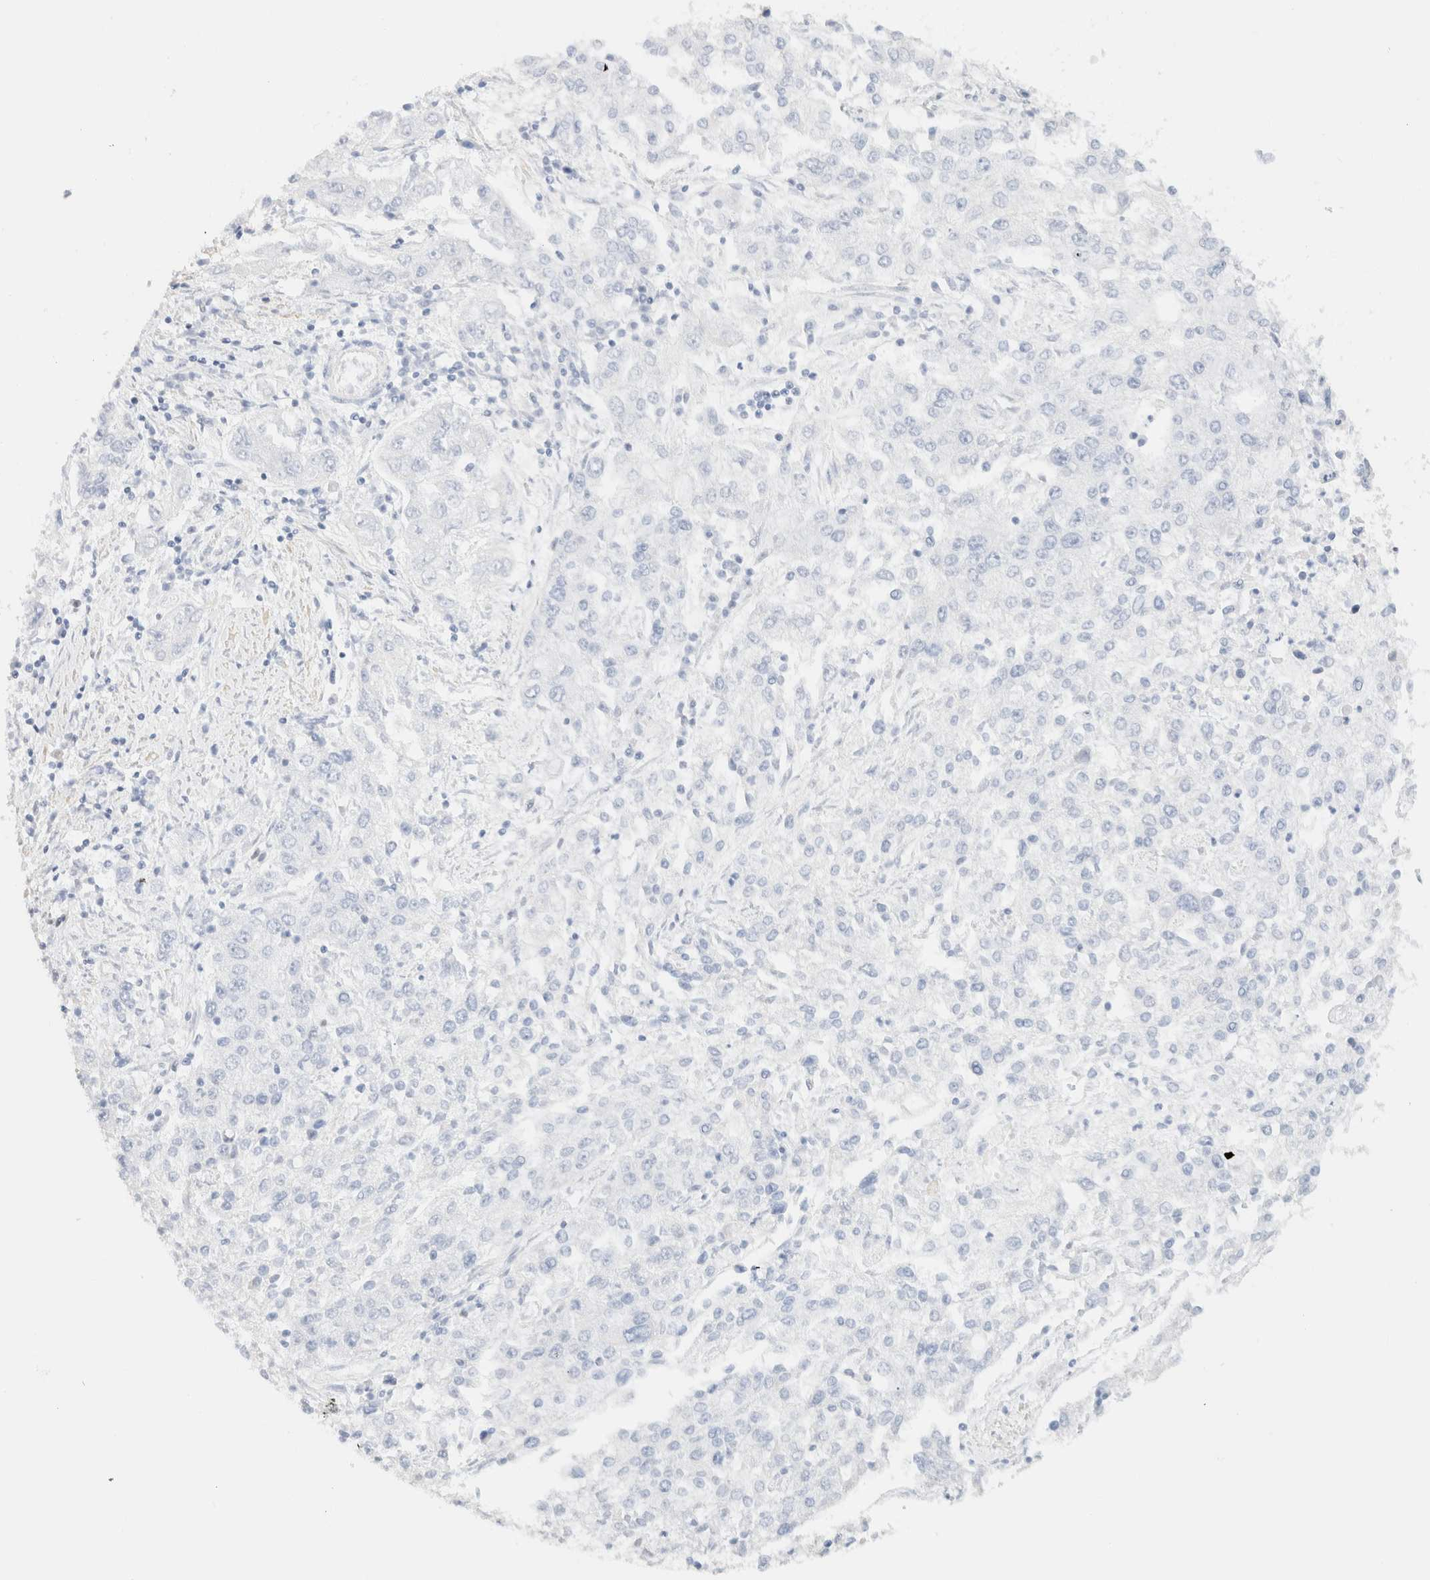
{"staining": {"intensity": "negative", "quantity": "none", "location": "none"}, "tissue": "endometrial cancer", "cell_type": "Tumor cells", "image_type": "cancer", "snomed": [{"axis": "morphology", "description": "Adenocarcinoma, NOS"}, {"axis": "topography", "description": "Endometrium"}], "caption": "Immunohistochemical staining of human adenocarcinoma (endometrial) demonstrates no significant staining in tumor cells.", "gene": "IKZF3", "patient": {"sex": "female", "age": 49}}